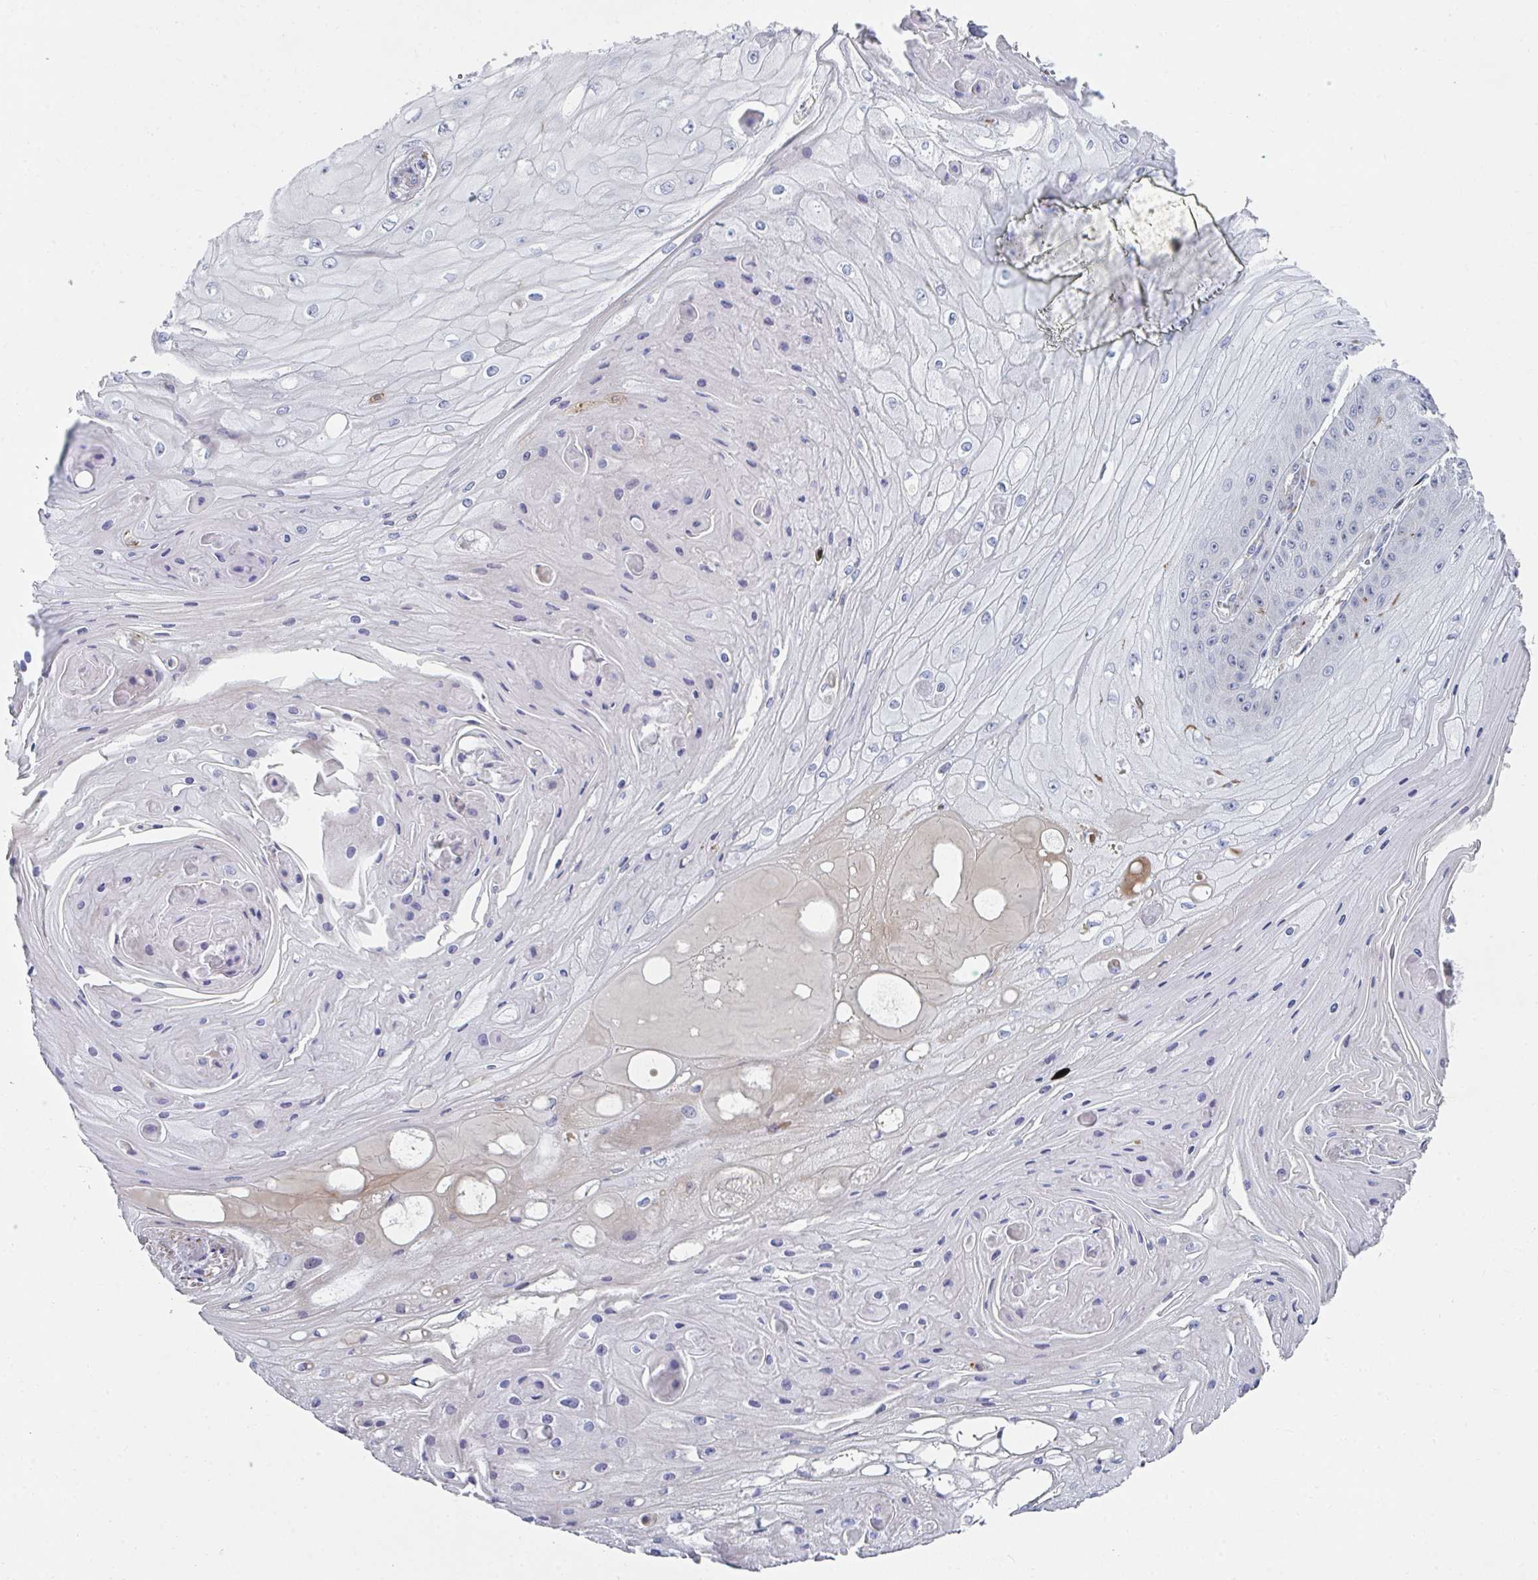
{"staining": {"intensity": "negative", "quantity": "none", "location": "none"}, "tissue": "skin cancer", "cell_type": "Tumor cells", "image_type": "cancer", "snomed": [{"axis": "morphology", "description": "Squamous cell carcinoma, NOS"}, {"axis": "topography", "description": "Skin"}], "caption": "This is an immunohistochemistry (IHC) image of skin cancer. There is no positivity in tumor cells.", "gene": "PSMG1", "patient": {"sex": "male", "age": 70}}